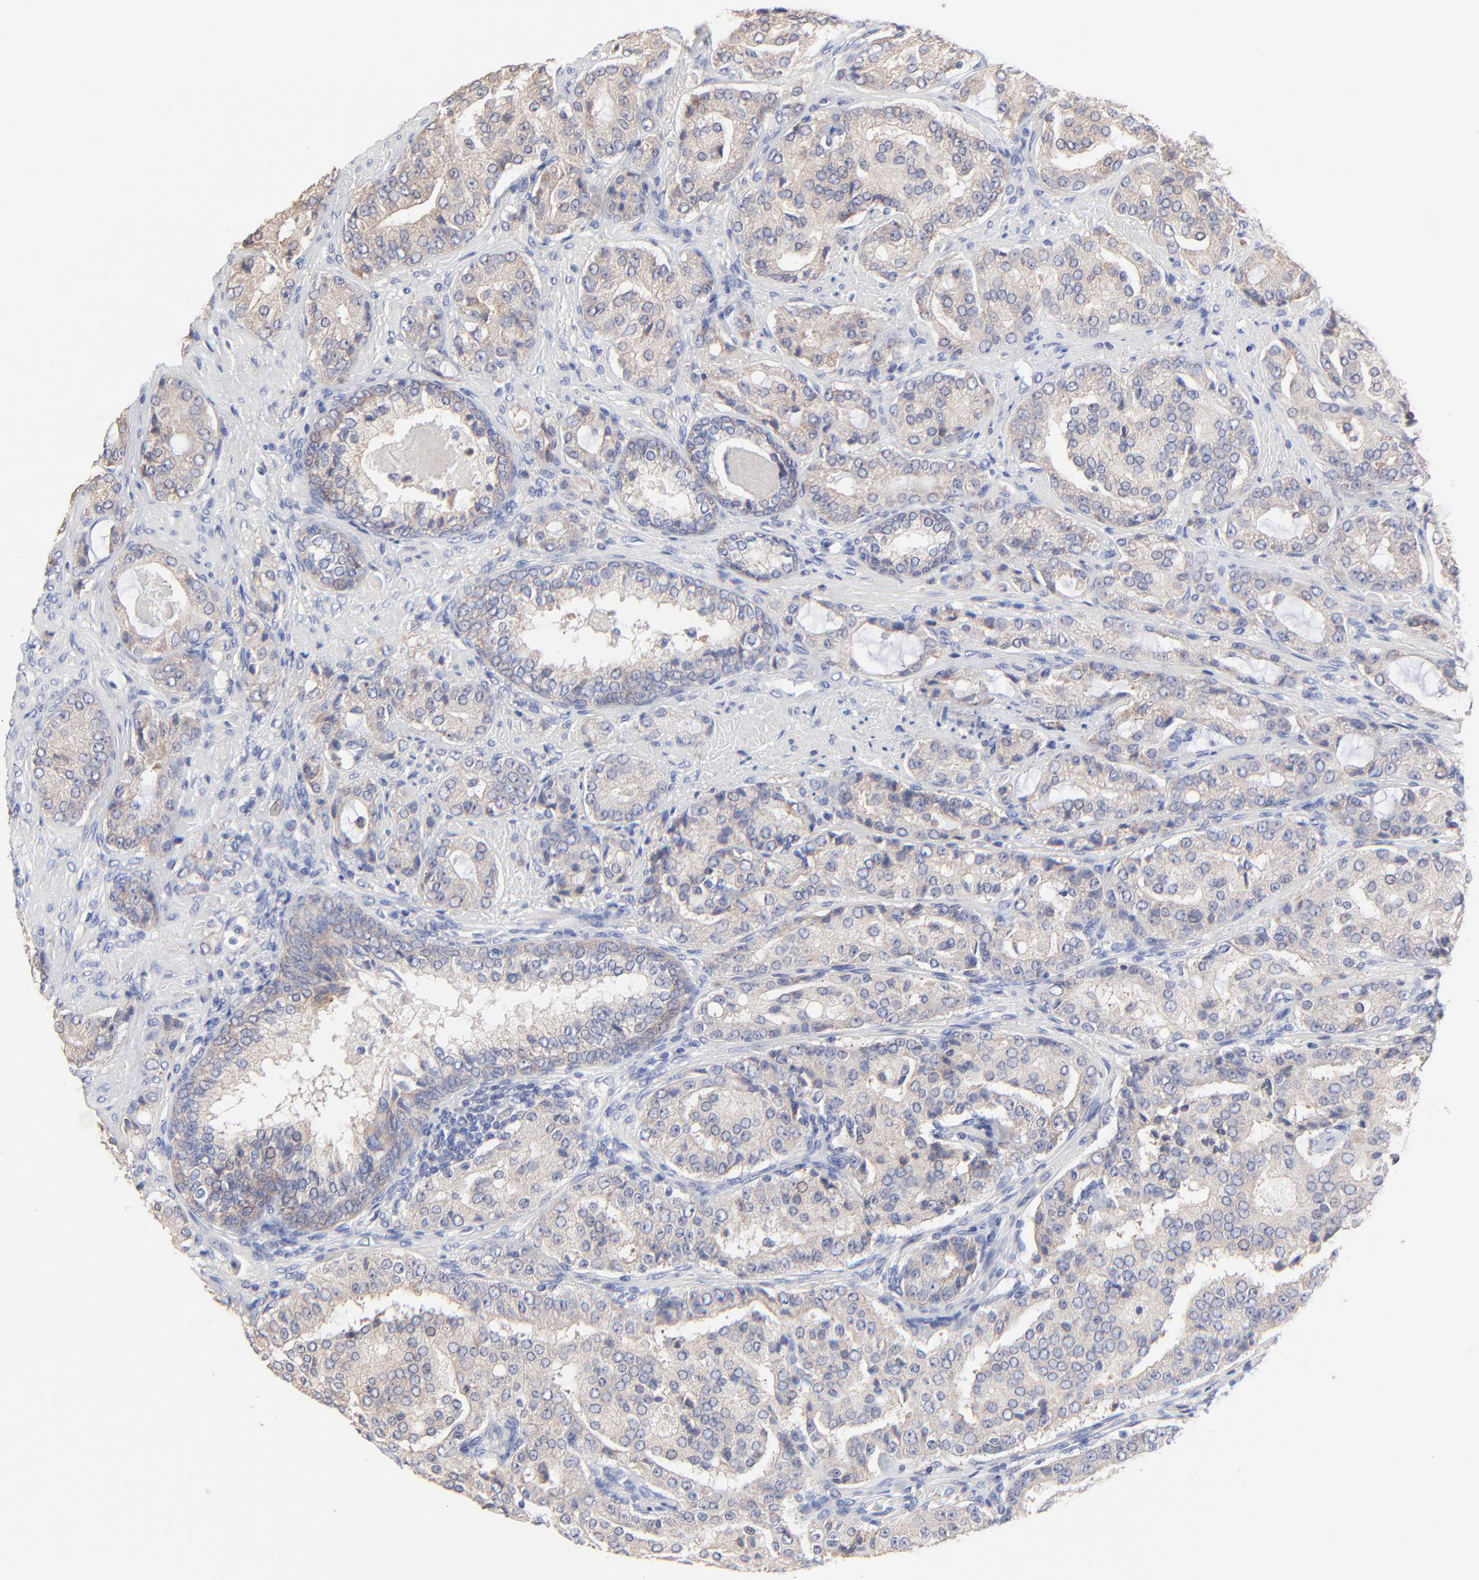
{"staining": {"intensity": "moderate", "quantity": ">75%", "location": "cytoplasmic/membranous"}, "tissue": "prostate cancer", "cell_type": "Tumor cells", "image_type": "cancer", "snomed": [{"axis": "morphology", "description": "Adenocarcinoma, High grade"}, {"axis": "topography", "description": "Prostate"}], "caption": "Immunohistochemistry (DAB) staining of prostate cancer displays moderate cytoplasmic/membranous protein positivity in approximately >75% of tumor cells.", "gene": "PPFIBP2", "patient": {"sex": "male", "age": 72}}